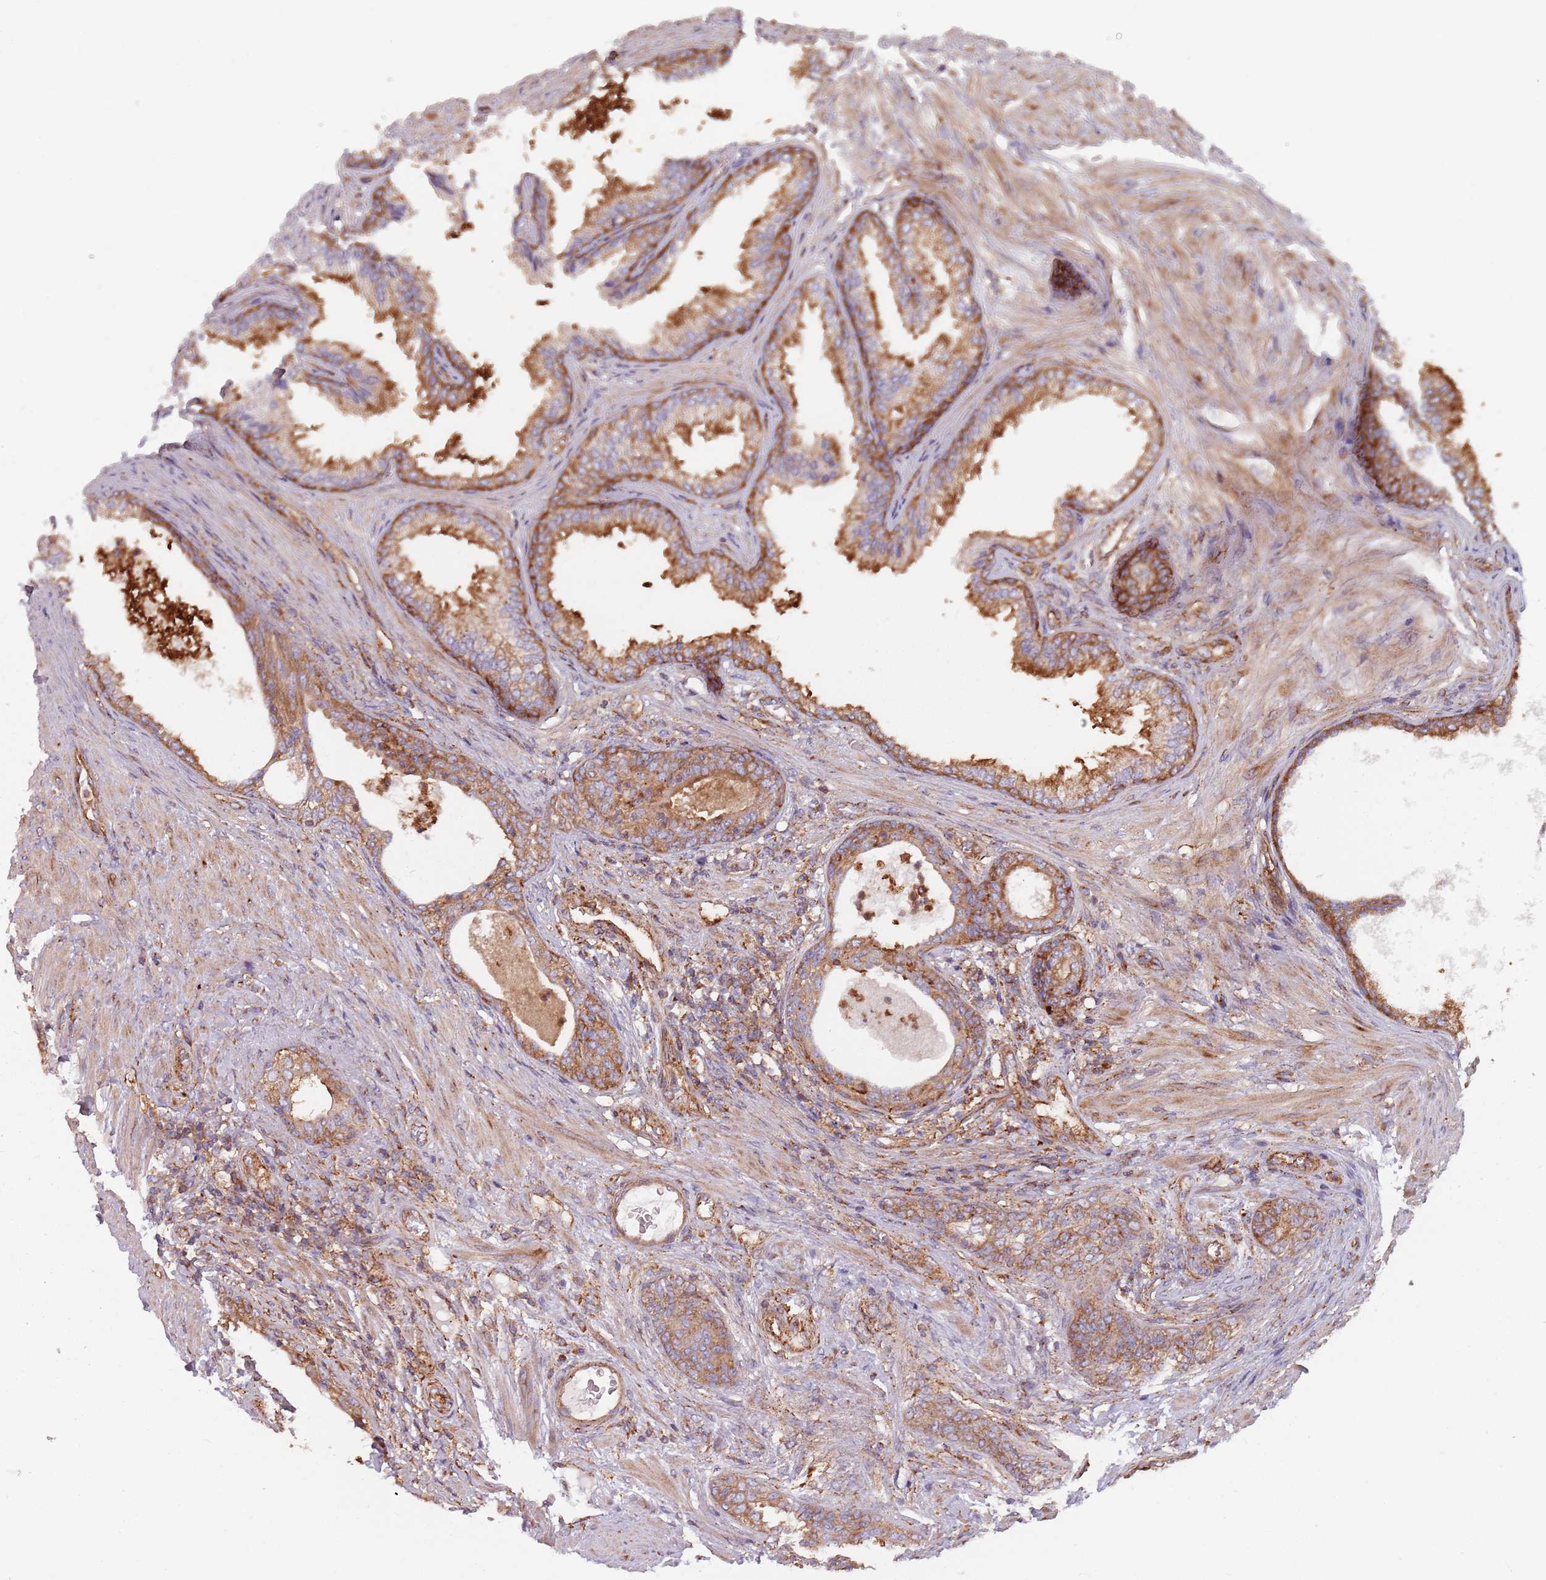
{"staining": {"intensity": "moderate", "quantity": "25%-75%", "location": "cytoplasmic/membranous"}, "tissue": "prostate", "cell_type": "Glandular cells", "image_type": "normal", "snomed": [{"axis": "morphology", "description": "Normal tissue, NOS"}, {"axis": "topography", "description": "Prostate"}], "caption": "This image displays immunohistochemistry staining of normal human prostate, with medium moderate cytoplasmic/membranous staining in about 25%-75% of glandular cells.", "gene": "TPD52L2", "patient": {"sex": "male", "age": 76}}